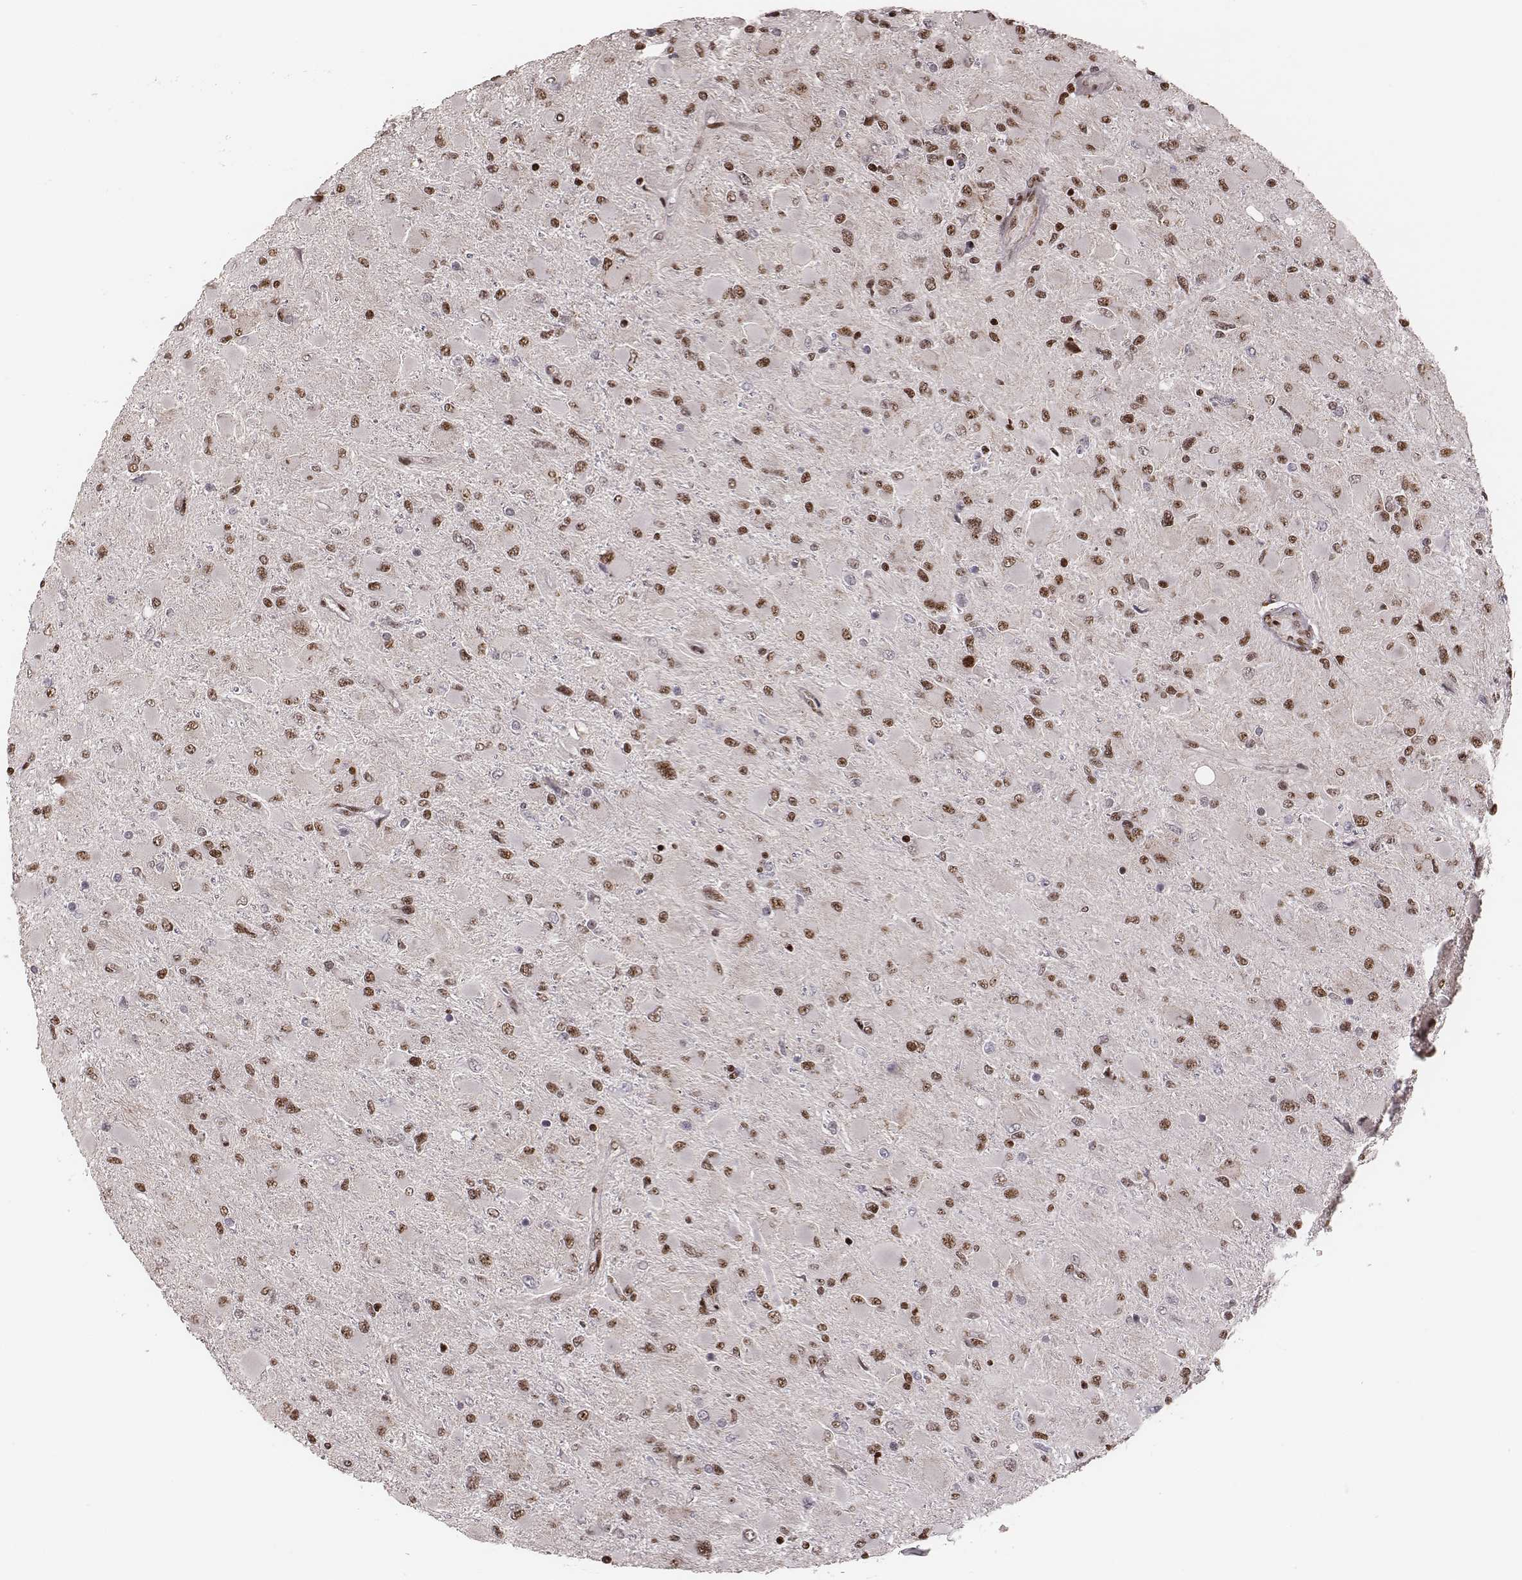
{"staining": {"intensity": "moderate", "quantity": "25%-75%", "location": "nuclear"}, "tissue": "glioma", "cell_type": "Tumor cells", "image_type": "cancer", "snomed": [{"axis": "morphology", "description": "Glioma, malignant, High grade"}, {"axis": "topography", "description": "Cerebral cortex"}], "caption": "Immunohistochemistry of human malignant high-grade glioma demonstrates medium levels of moderate nuclear positivity in about 25%-75% of tumor cells.", "gene": "VRK3", "patient": {"sex": "female", "age": 36}}